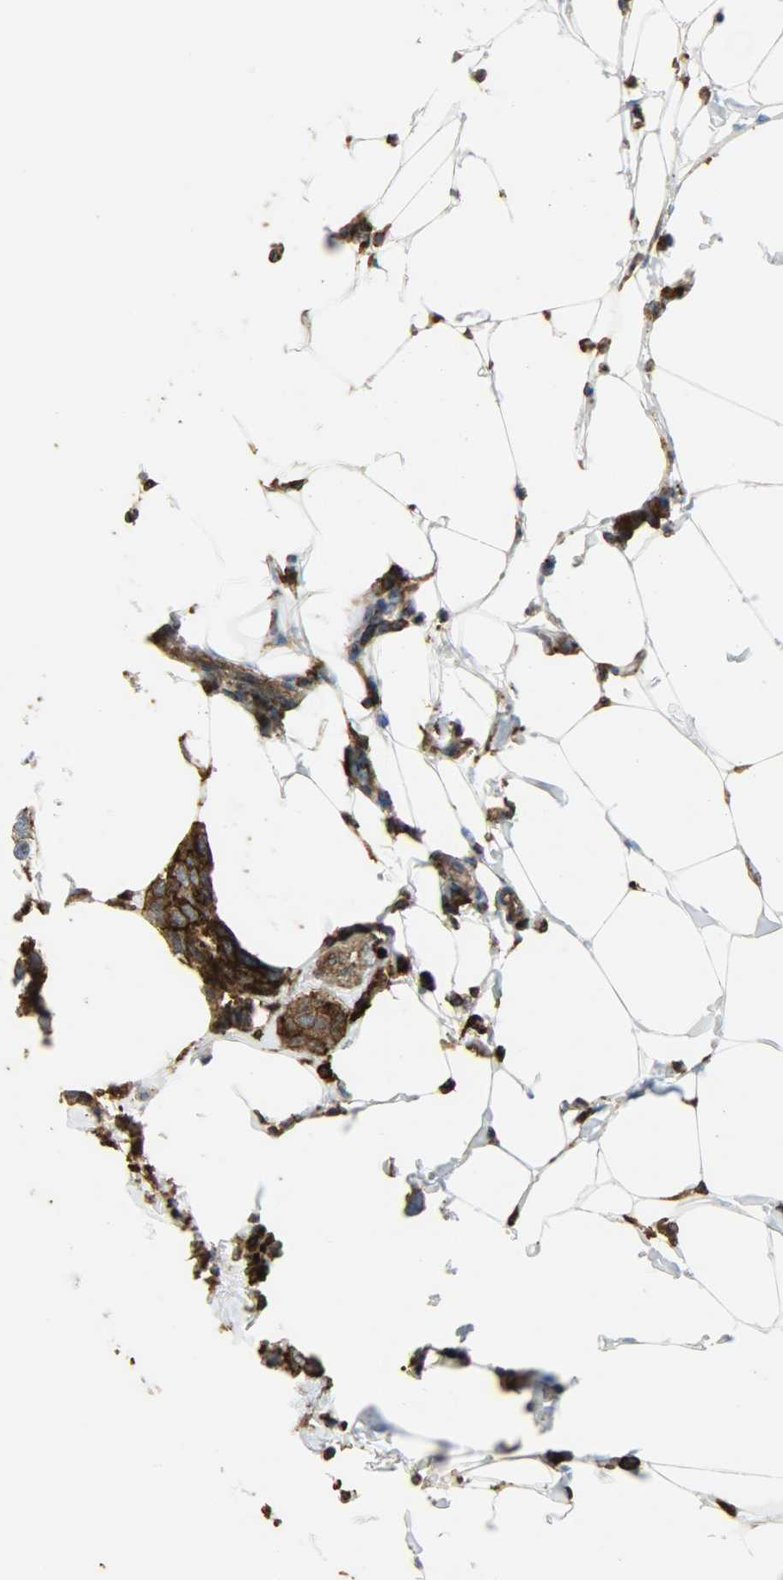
{"staining": {"intensity": "strong", "quantity": ">75%", "location": "cytoplasmic/membranous"}, "tissue": "breast cancer", "cell_type": "Tumor cells", "image_type": "cancer", "snomed": [{"axis": "morphology", "description": "Normal tissue, NOS"}, {"axis": "morphology", "description": "Duct carcinoma"}, {"axis": "topography", "description": "Breast"}], "caption": "Protein expression analysis of human breast cancer reveals strong cytoplasmic/membranous expression in approximately >75% of tumor cells. The protein of interest is shown in brown color, while the nuclei are stained blue.", "gene": "VASP", "patient": {"sex": "female", "age": 50}}